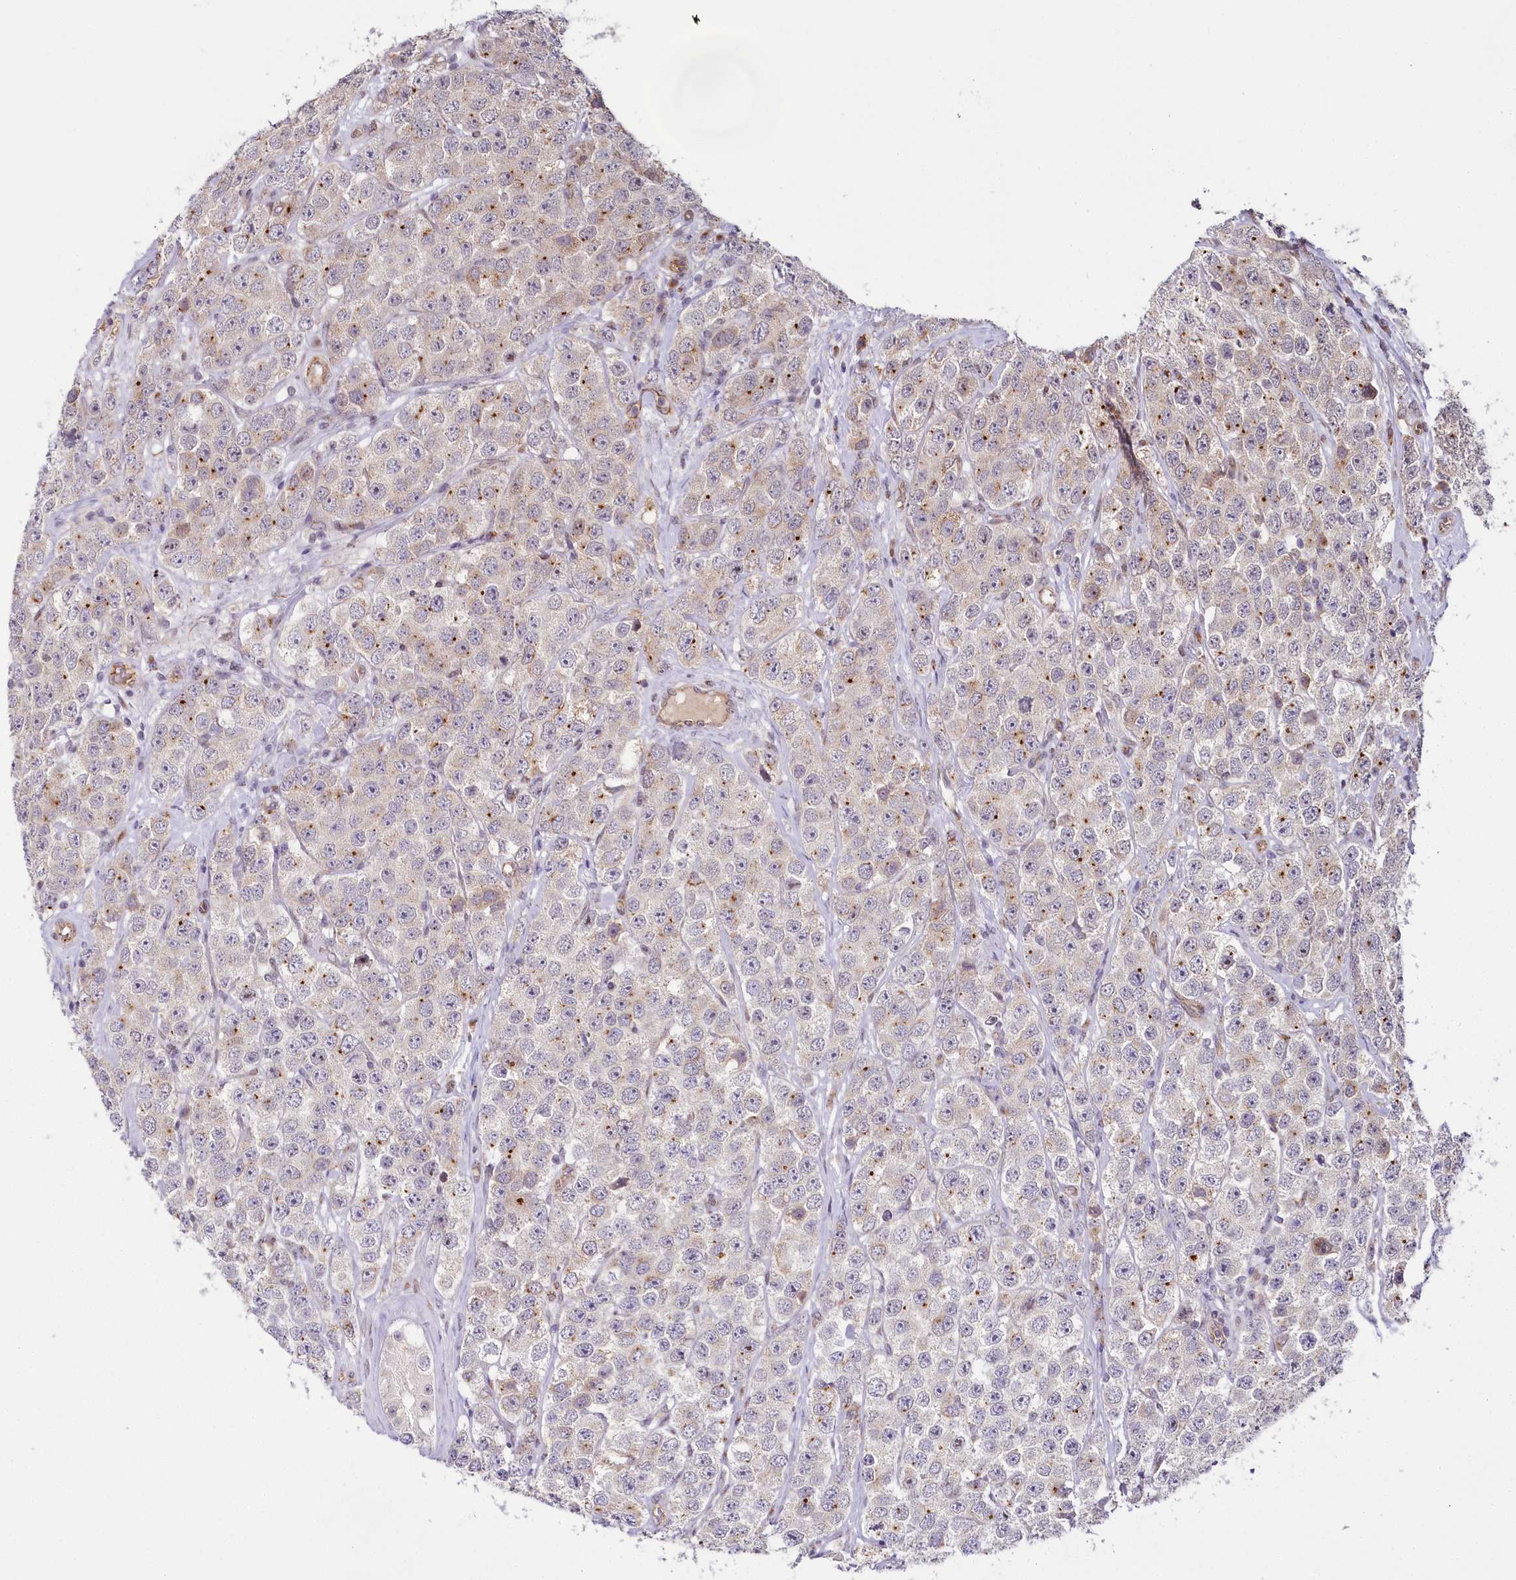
{"staining": {"intensity": "moderate", "quantity": "25%-75%", "location": "cytoplasmic/membranous"}, "tissue": "testis cancer", "cell_type": "Tumor cells", "image_type": "cancer", "snomed": [{"axis": "morphology", "description": "Seminoma, NOS"}, {"axis": "topography", "description": "Testis"}], "caption": "There is medium levels of moderate cytoplasmic/membranous expression in tumor cells of testis cancer (seminoma), as demonstrated by immunohistochemical staining (brown color).", "gene": "ALKBH8", "patient": {"sex": "male", "age": 28}}